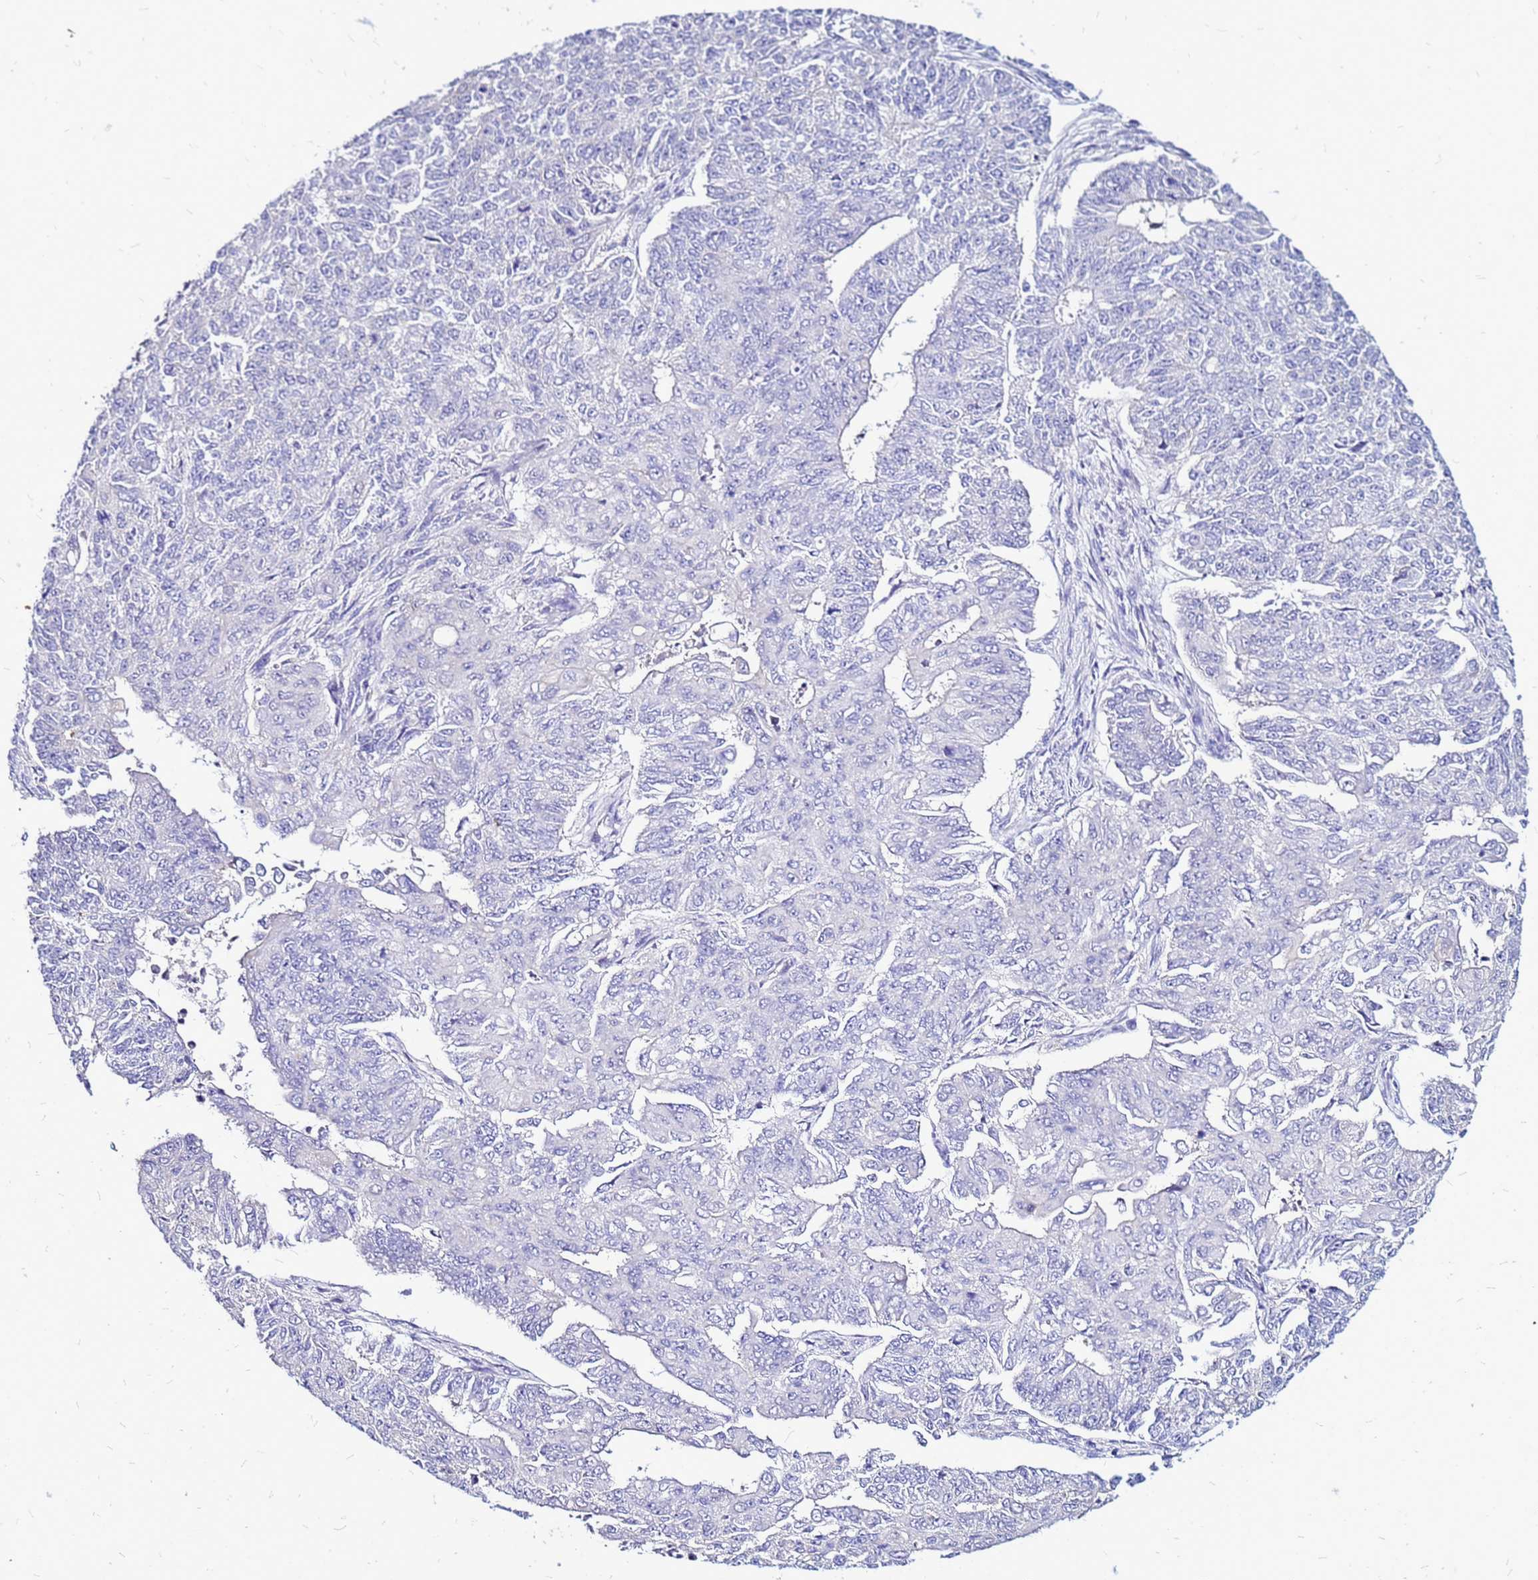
{"staining": {"intensity": "negative", "quantity": "none", "location": "none"}, "tissue": "endometrial cancer", "cell_type": "Tumor cells", "image_type": "cancer", "snomed": [{"axis": "morphology", "description": "Adenocarcinoma, NOS"}, {"axis": "topography", "description": "Endometrium"}], "caption": "An image of endometrial cancer stained for a protein reveals no brown staining in tumor cells.", "gene": "ARHGEF5", "patient": {"sex": "female", "age": 32}}